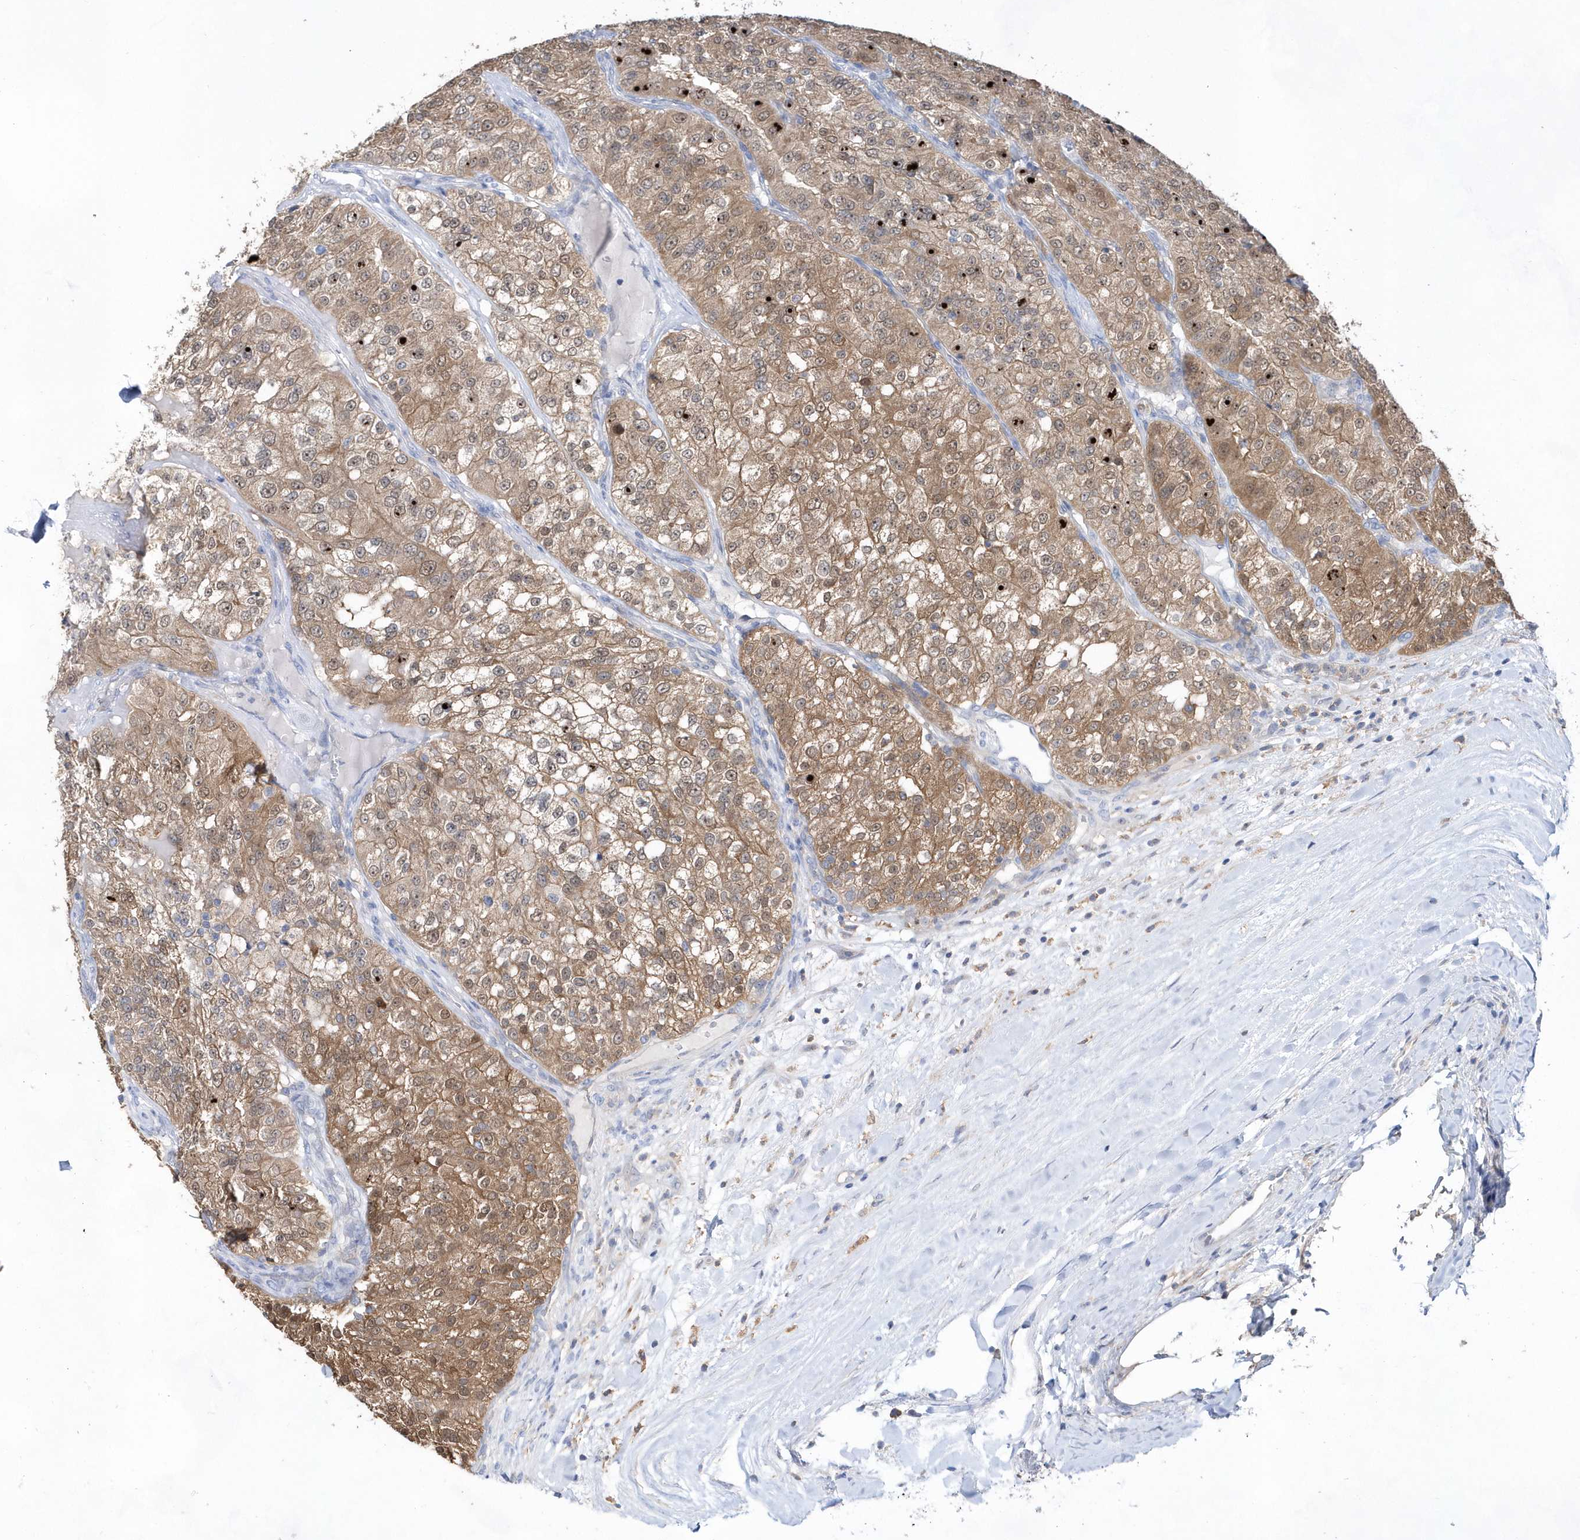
{"staining": {"intensity": "moderate", "quantity": ">75%", "location": "cytoplasmic/membranous,nuclear"}, "tissue": "renal cancer", "cell_type": "Tumor cells", "image_type": "cancer", "snomed": [{"axis": "morphology", "description": "Adenocarcinoma, NOS"}, {"axis": "topography", "description": "Kidney"}], "caption": "DAB immunohistochemical staining of renal cancer displays moderate cytoplasmic/membranous and nuclear protein expression in about >75% of tumor cells. Using DAB (brown) and hematoxylin (blue) stains, captured at high magnification using brightfield microscopy.", "gene": "BDH2", "patient": {"sex": "female", "age": 63}}